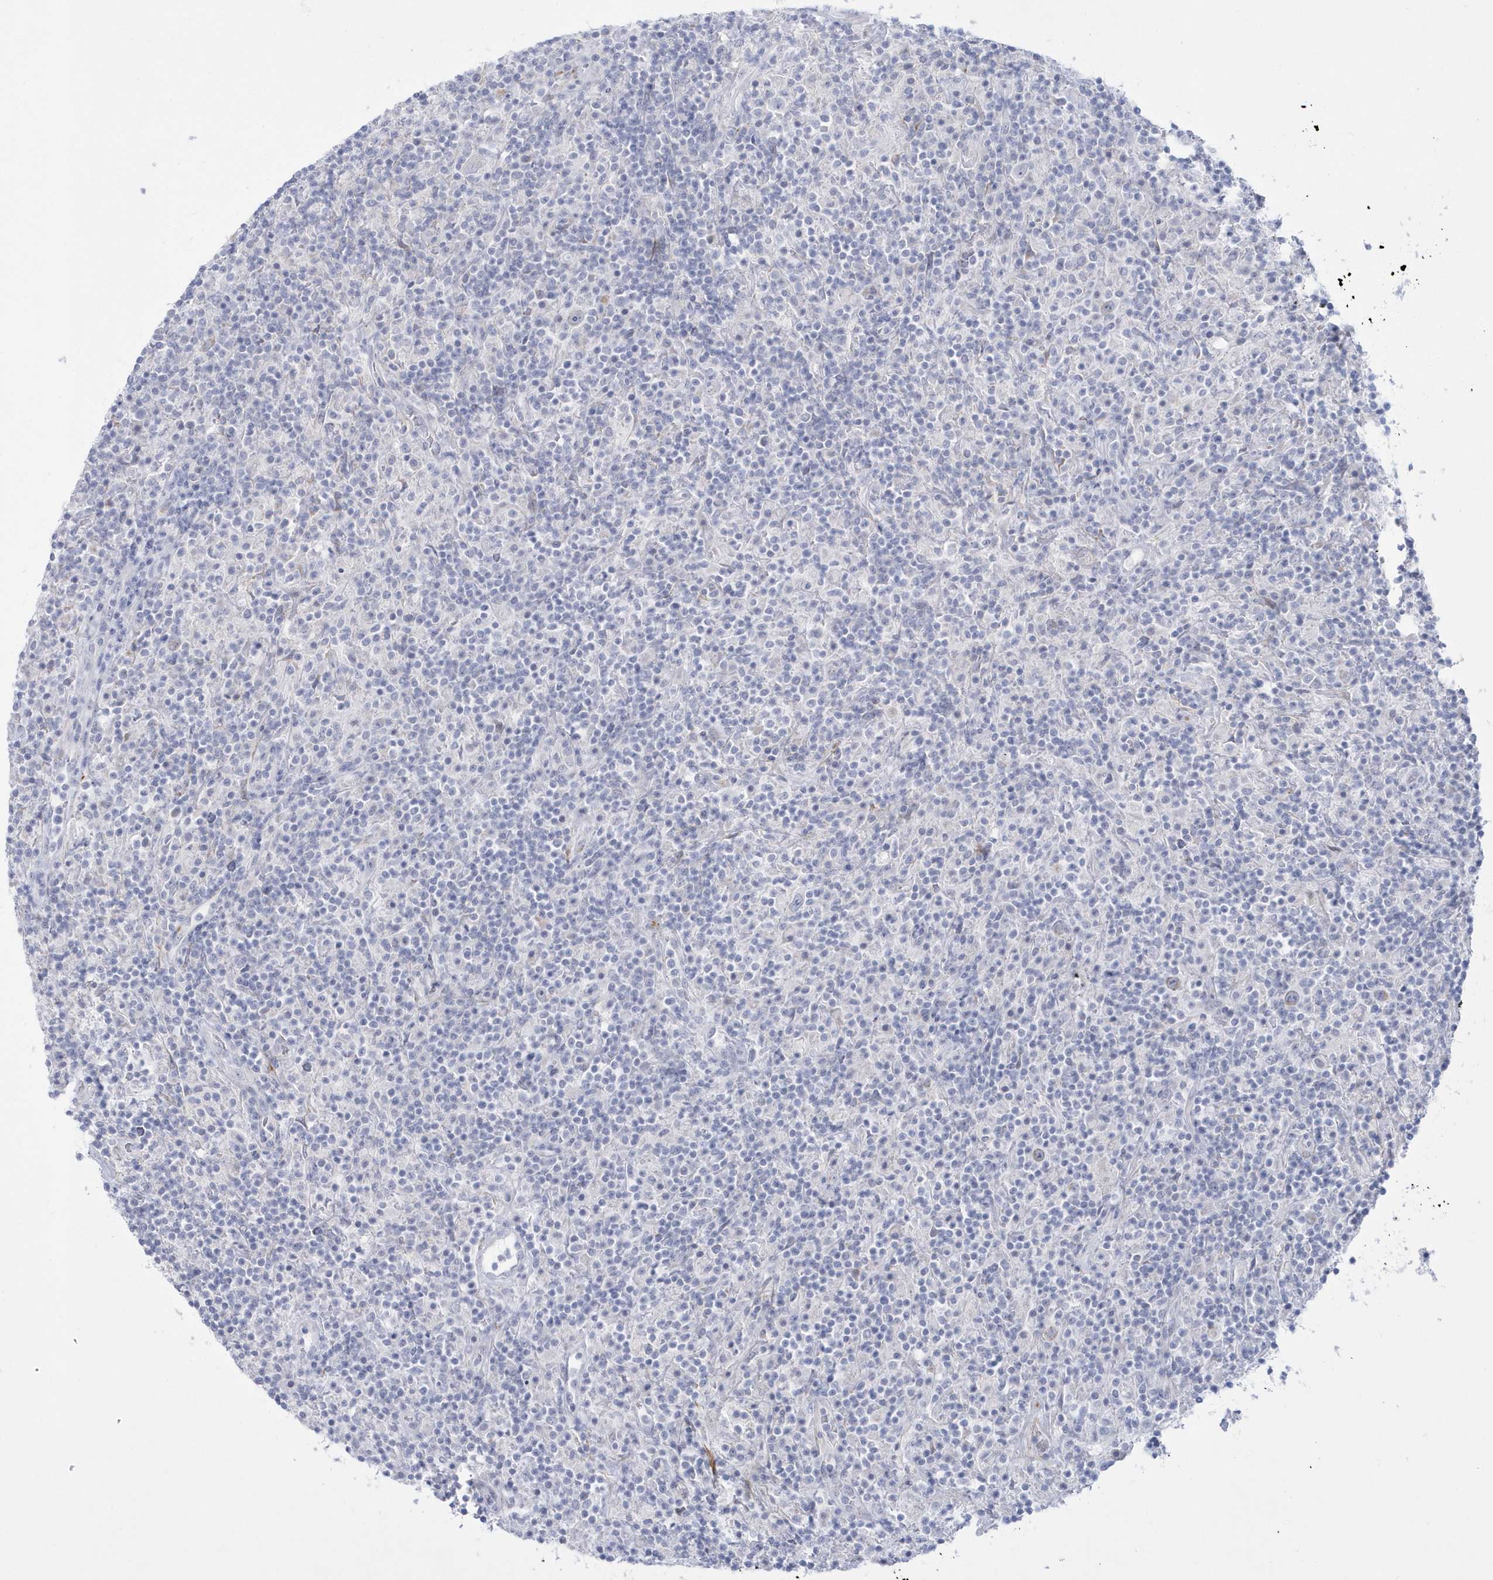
{"staining": {"intensity": "negative", "quantity": "none", "location": "none"}, "tissue": "lymphoma", "cell_type": "Tumor cells", "image_type": "cancer", "snomed": [{"axis": "morphology", "description": "Hodgkin's disease, NOS"}, {"axis": "topography", "description": "Lymph node"}], "caption": "Immunohistochemical staining of human Hodgkin's disease exhibits no significant expression in tumor cells. The staining was performed using DAB to visualize the protein expression in brown, while the nuclei were stained in blue with hematoxylin (Magnification: 20x).", "gene": "WDR27", "patient": {"sex": "male", "age": 70}}